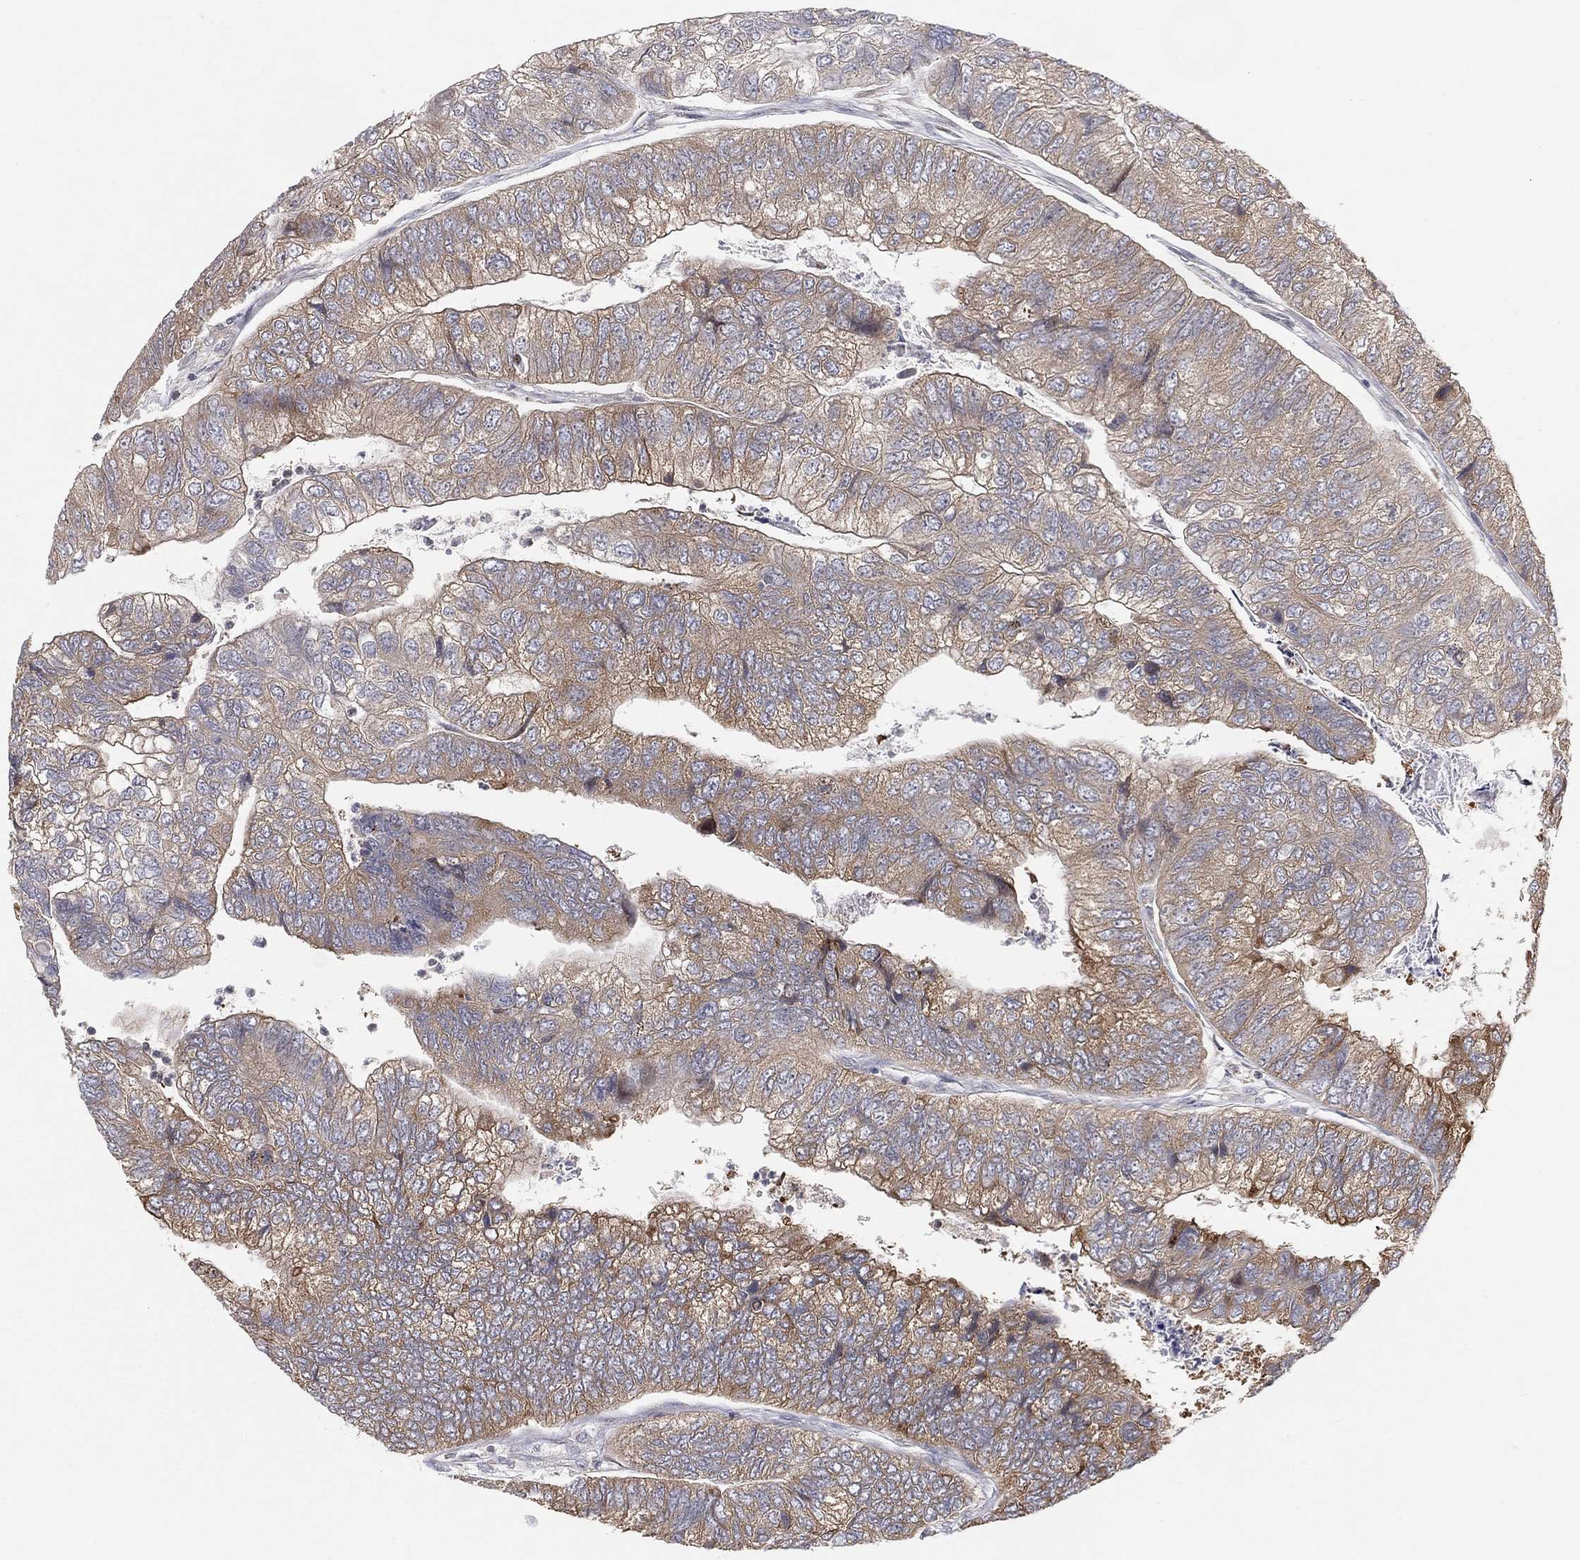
{"staining": {"intensity": "strong", "quantity": "<25%", "location": "cytoplasmic/membranous"}, "tissue": "colorectal cancer", "cell_type": "Tumor cells", "image_type": "cancer", "snomed": [{"axis": "morphology", "description": "Adenocarcinoma, NOS"}, {"axis": "topography", "description": "Colon"}], "caption": "High-power microscopy captured an immunohistochemistry (IHC) micrograph of colorectal cancer (adenocarcinoma), revealing strong cytoplasmic/membranous positivity in approximately <25% of tumor cells.", "gene": "TMTC4", "patient": {"sex": "female", "age": 67}}